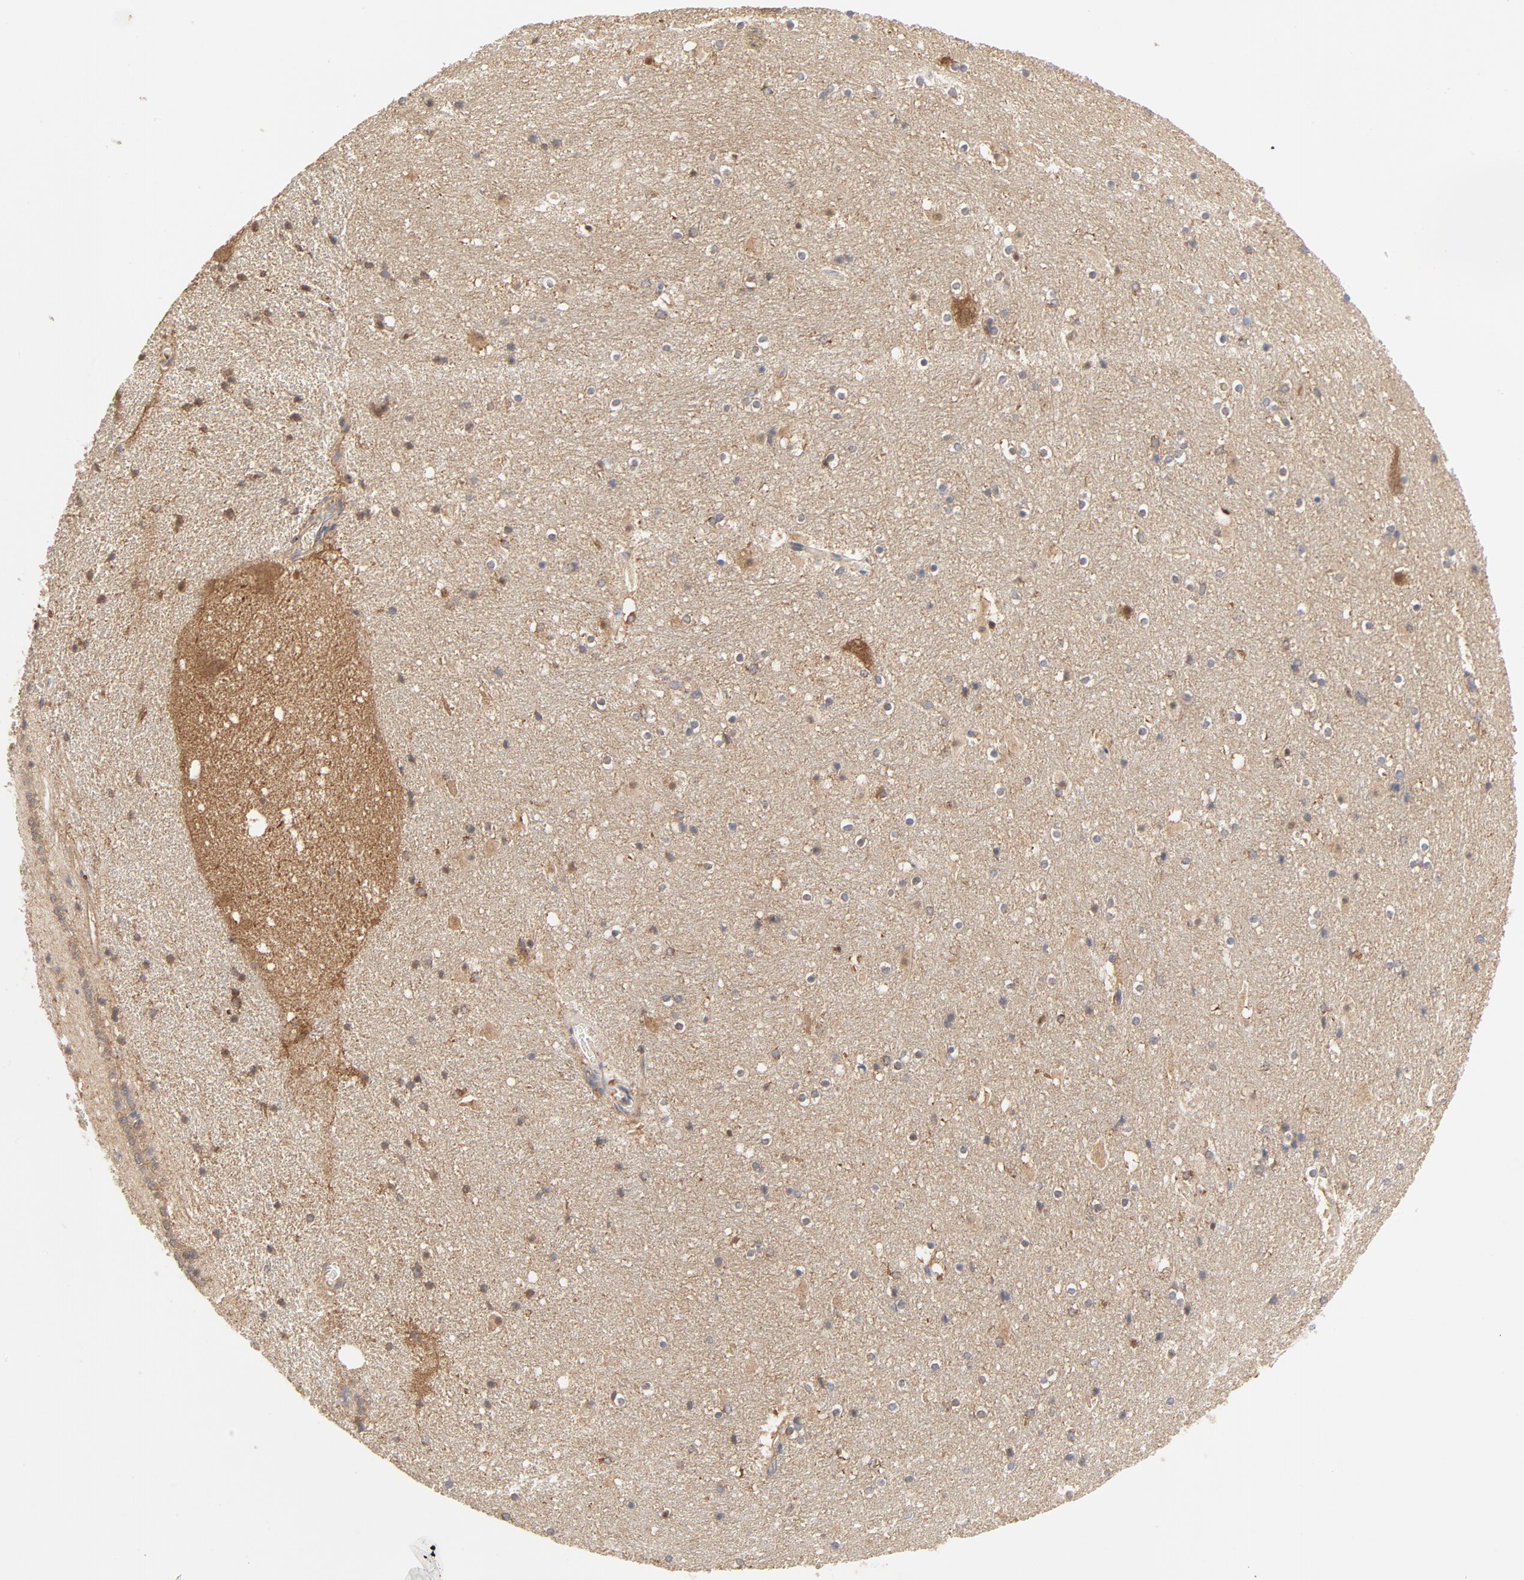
{"staining": {"intensity": "weak", "quantity": "<25%", "location": "cytoplasmic/membranous"}, "tissue": "hippocampus", "cell_type": "Glial cells", "image_type": "normal", "snomed": [{"axis": "morphology", "description": "Normal tissue, NOS"}, {"axis": "topography", "description": "Hippocampus"}], "caption": "Immunohistochemistry of unremarkable human hippocampus shows no expression in glial cells. (Immunohistochemistry (ihc), brightfield microscopy, high magnification).", "gene": "RABEP1", "patient": {"sex": "male", "age": 45}}